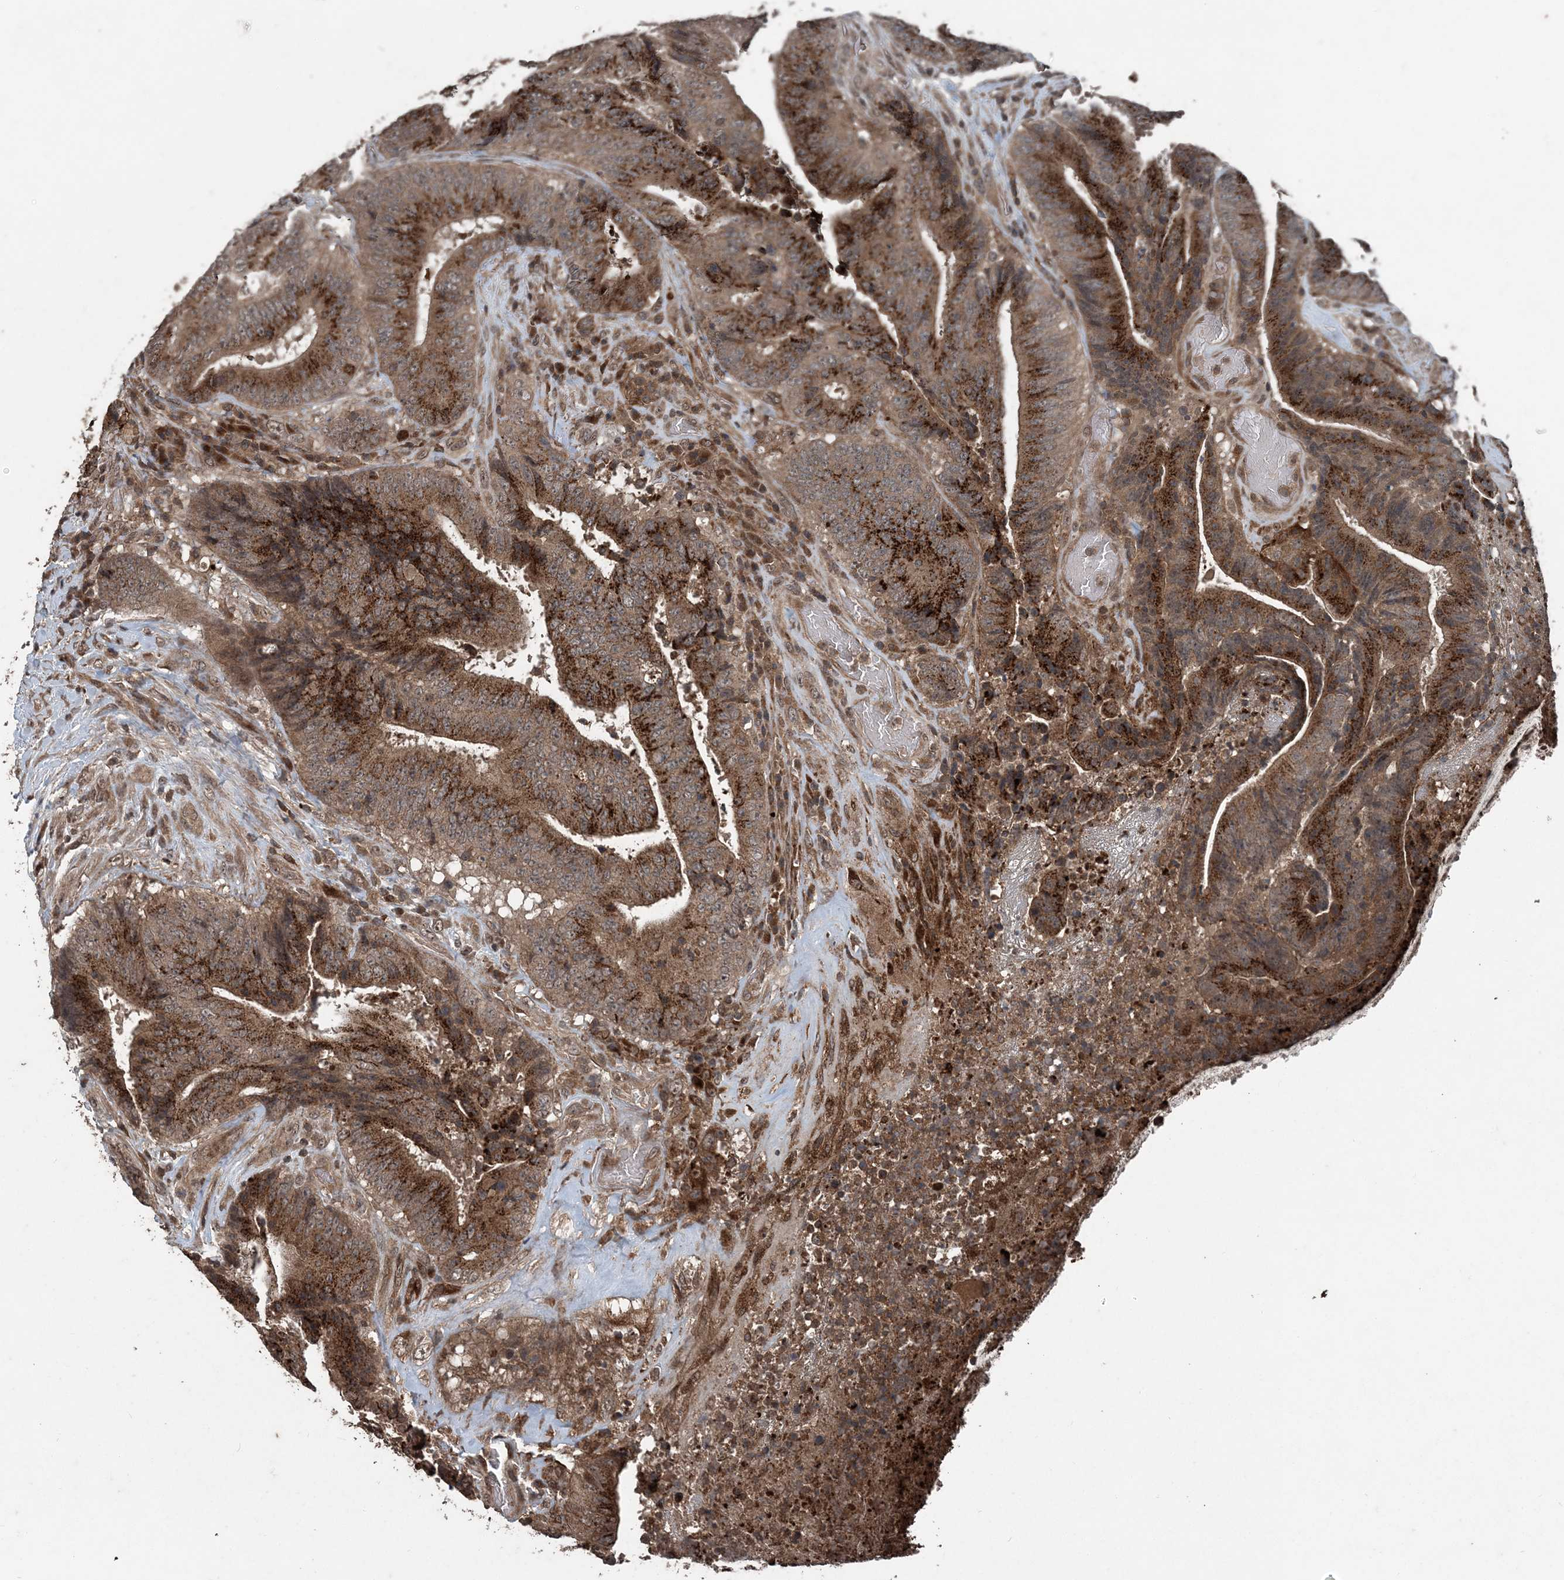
{"staining": {"intensity": "strong", "quantity": ">75%", "location": "cytoplasmic/membranous"}, "tissue": "colorectal cancer", "cell_type": "Tumor cells", "image_type": "cancer", "snomed": [{"axis": "morphology", "description": "Adenocarcinoma, NOS"}, {"axis": "topography", "description": "Rectum"}], "caption": "Strong cytoplasmic/membranous positivity for a protein is seen in about >75% of tumor cells of colorectal cancer (adenocarcinoma) using IHC.", "gene": "CFL1", "patient": {"sex": "male", "age": 72}}